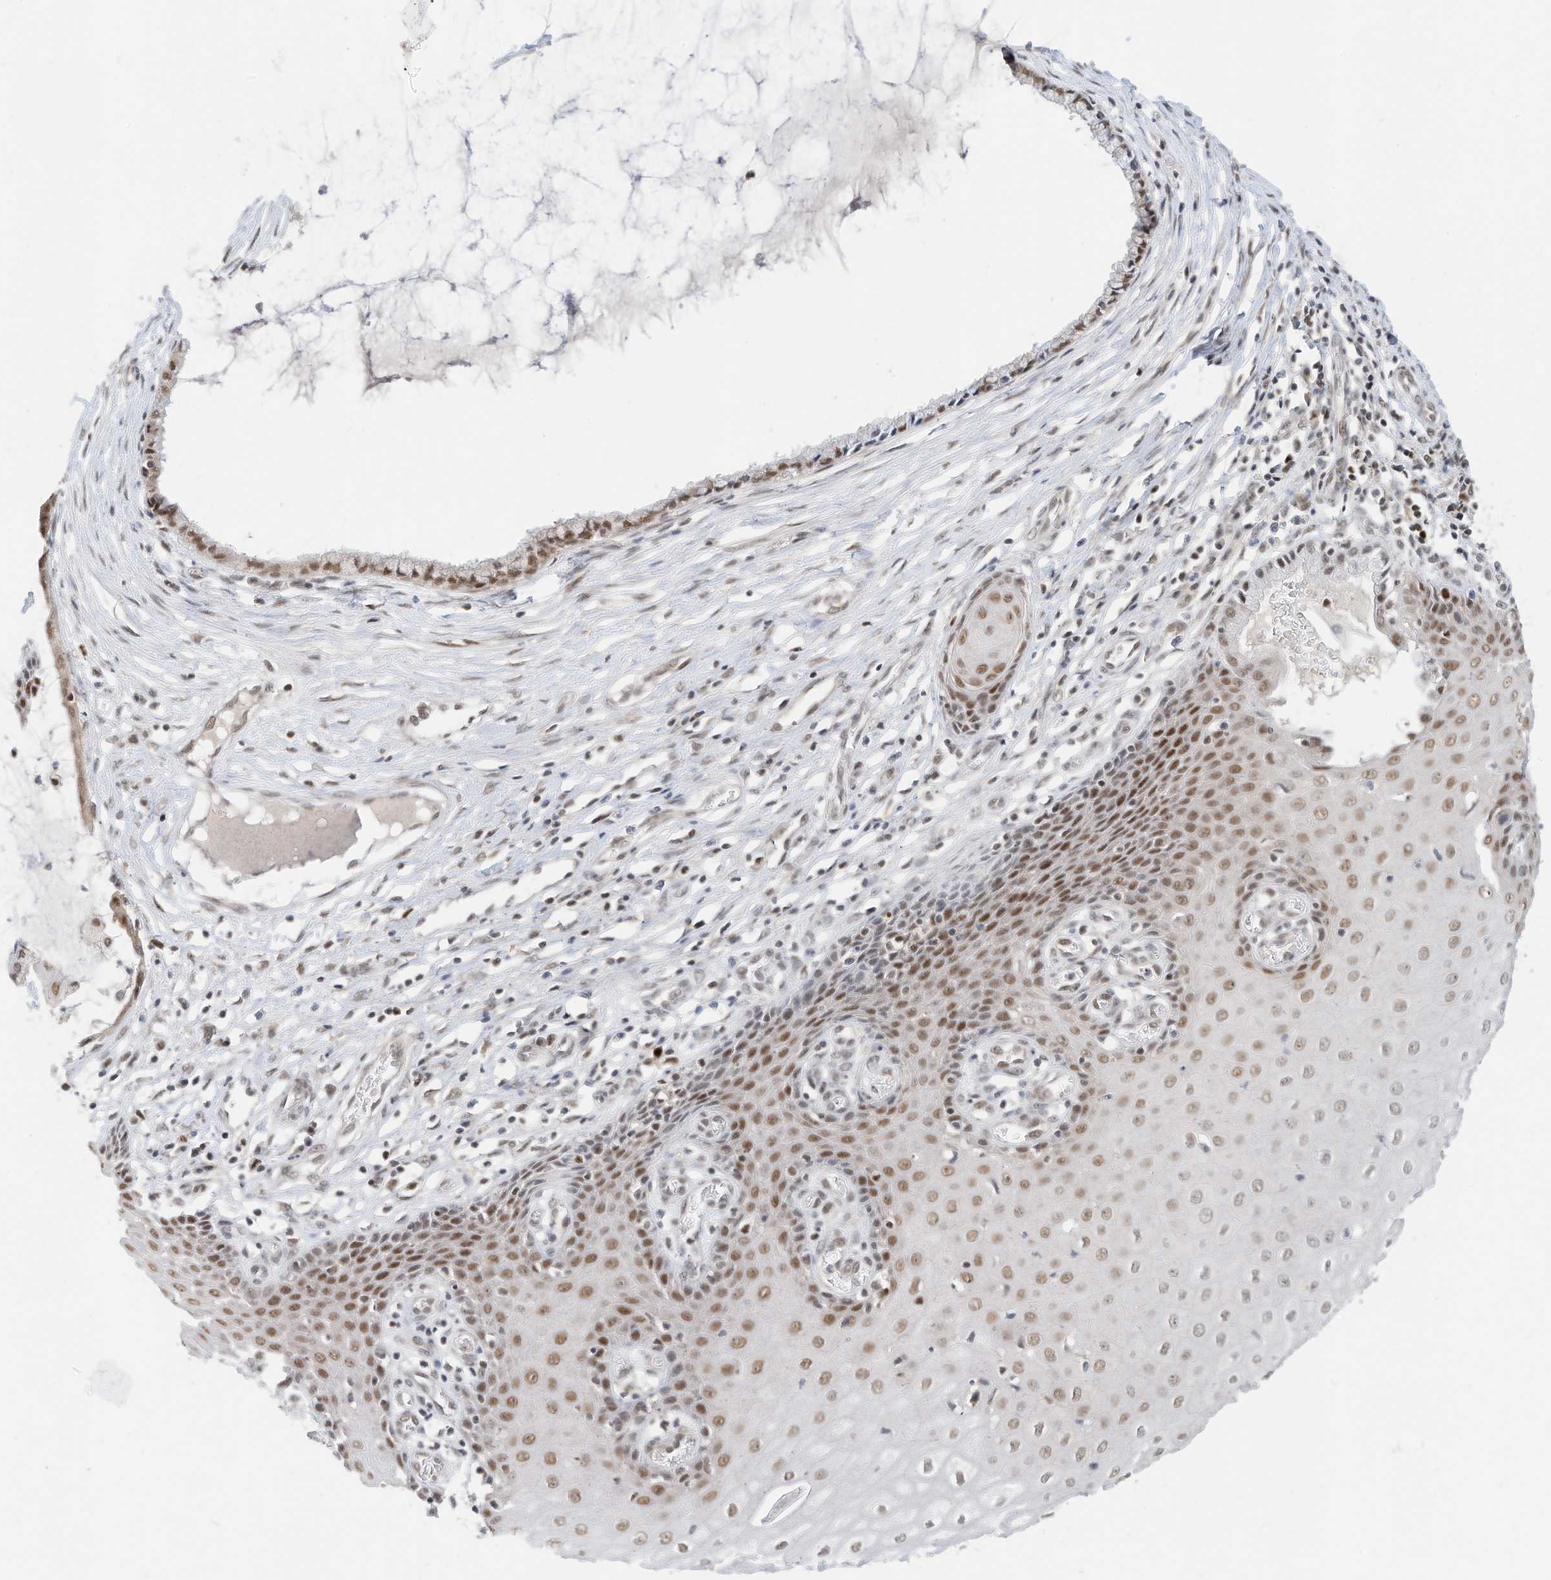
{"staining": {"intensity": "moderate", "quantity": "<25%", "location": "nuclear"}, "tissue": "cervix", "cell_type": "Glandular cells", "image_type": "normal", "snomed": [{"axis": "morphology", "description": "Normal tissue, NOS"}, {"axis": "topography", "description": "Cervix"}], "caption": "Benign cervix demonstrates moderate nuclear staining in about <25% of glandular cells (IHC, brightfield microscopy, high magnification)..", "gene": "OGT", "patient": {"sex": "female", "age": 55}}